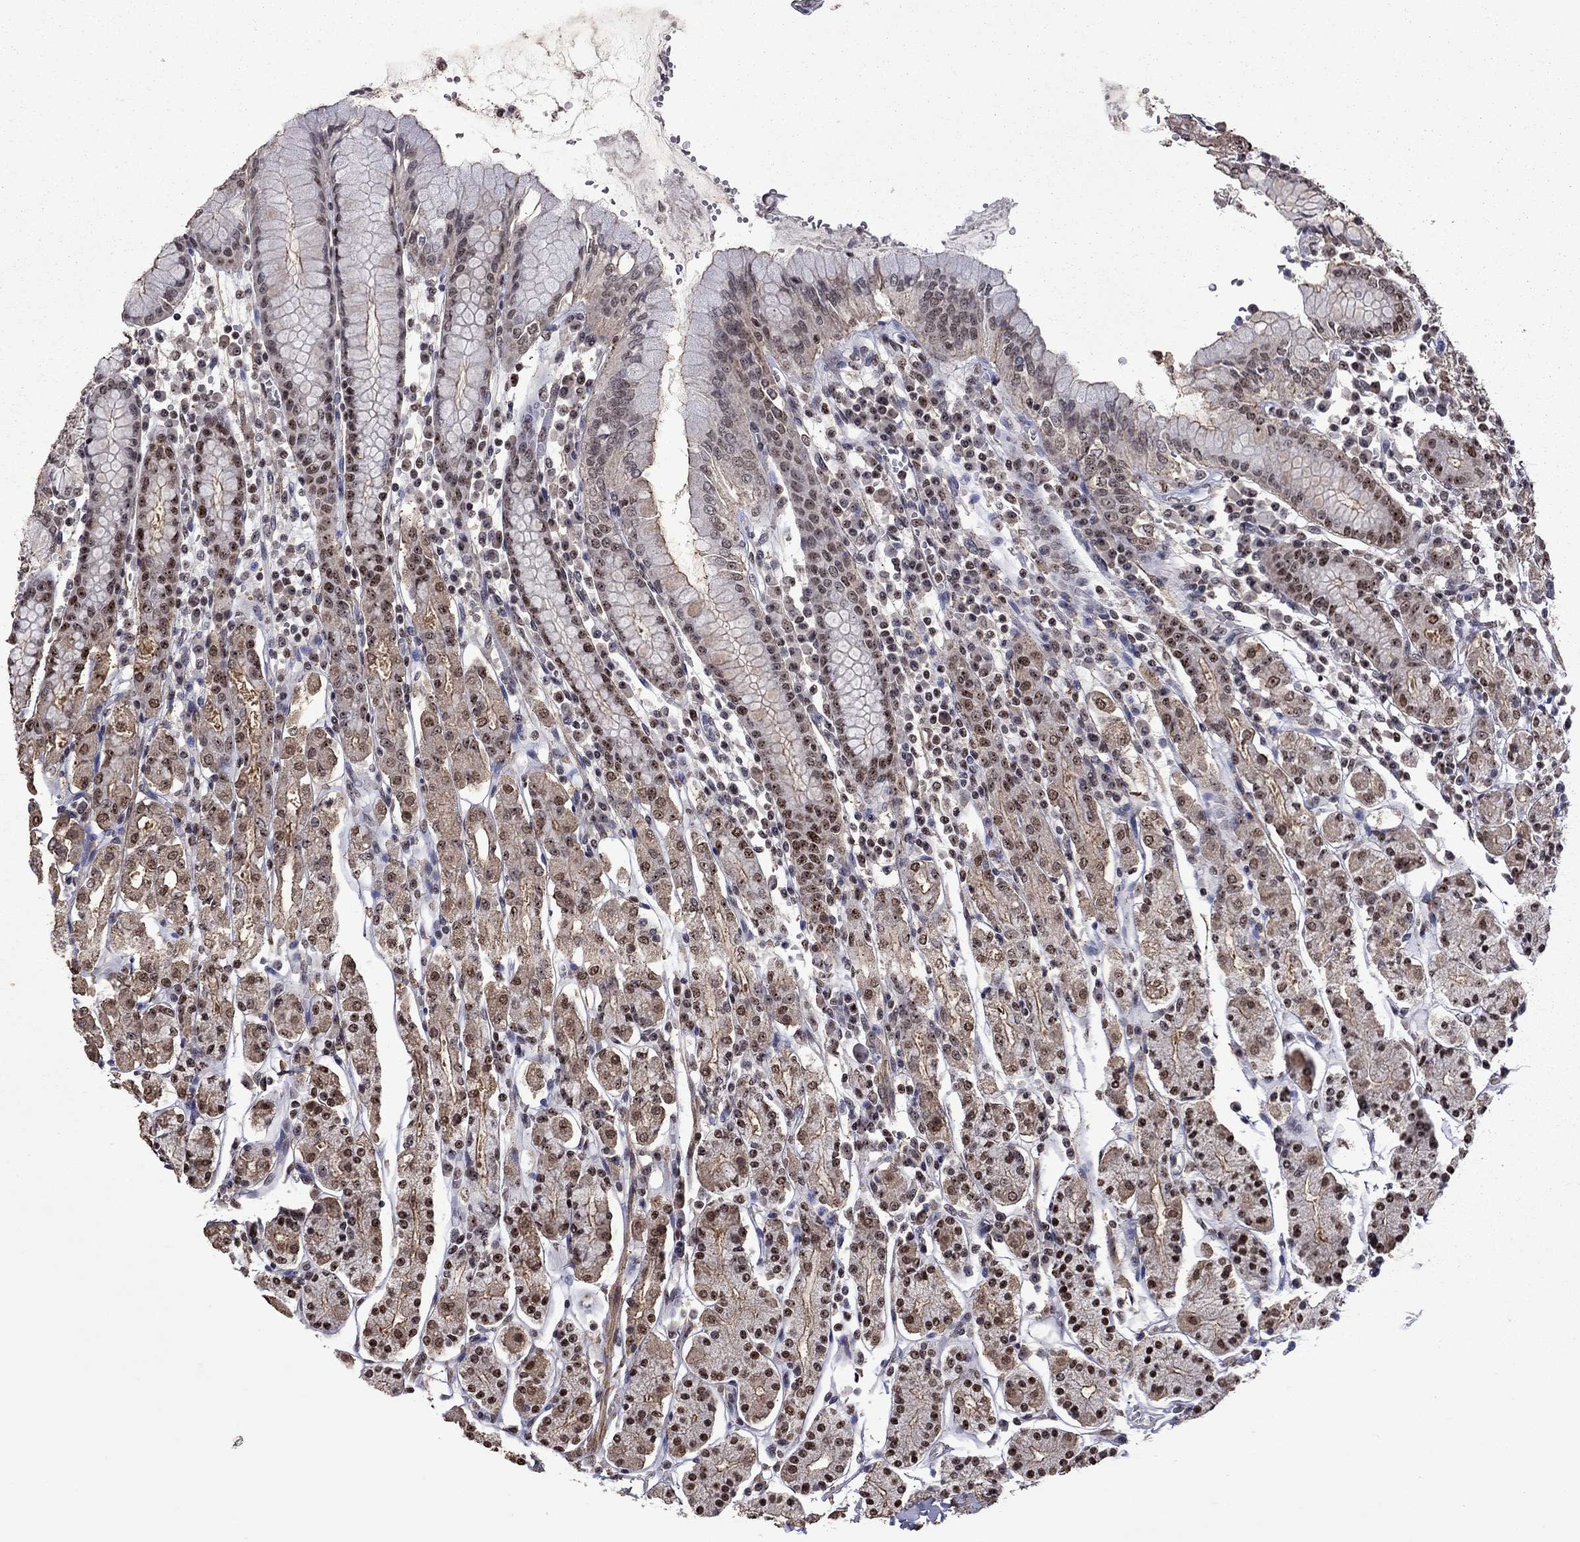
{"staining": {"intensity": "moderate", "quantity": "25%-75%", "location": "cytoplasmic/membranous,nuclear"}, "tissue": "stomach", "cell_type": "Glandular cells", "image_type": "normal", "snomed": [{"axis": "morphology", "description": "Normal tissue, NOS"}, {"axis": "topography", "description": "Stomach, upper"}, {"axis": "topography", "description": "Stomach"}], "caption": "A high-resolution histopathology image shows immunohistochemistry staining of benign stomach, which displays moderate cytoplasmic/membranous,nuclear expression in about 25%-75% of glandular cells. Ihc stains the protein of interest in brown and the nuclei are stained blue.", "gene": "SPOUT1", "patient": {"sex": "male", "age": 62}}